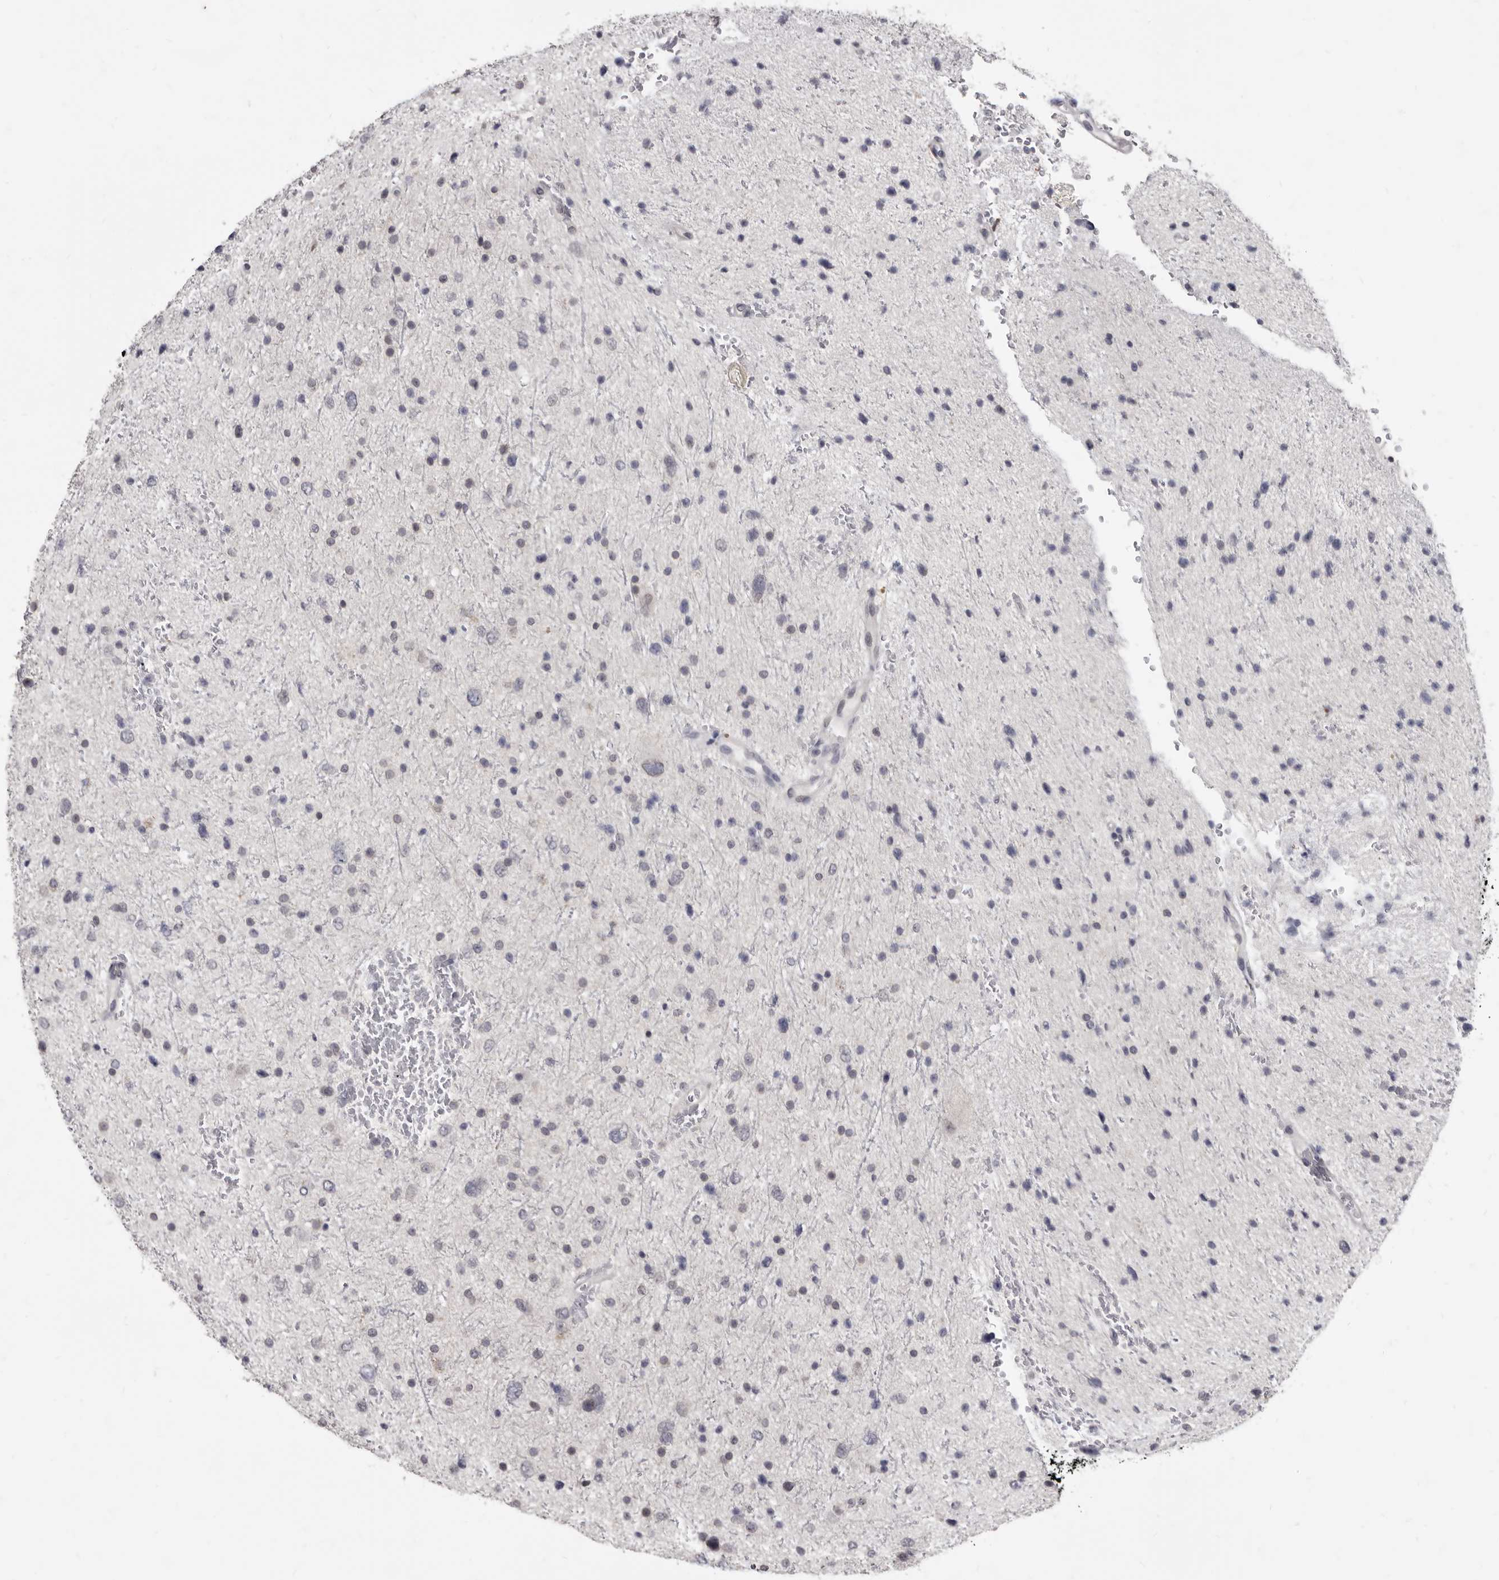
{"staining": {"intensity": "negative", "quantity": "none", "location": "none"}, "tissue": "glioma", "cell_type": "Tumor cells", "image_type": "cancer", "snomed": [{"axis": "morphology", "description": "Glioma, malignant, Low grade"}, {"axis": "topography", "description": "Brain"}], "caption": "Immunohistochemistry micrograph of neoplastic tissue: glioma stained with DAB (3,3'-diaminobenzidine) reveals no significant protein positivity in tumor cells.", "gene": "SULT1E1", "patient": {"sex": "female", "age": 37}}